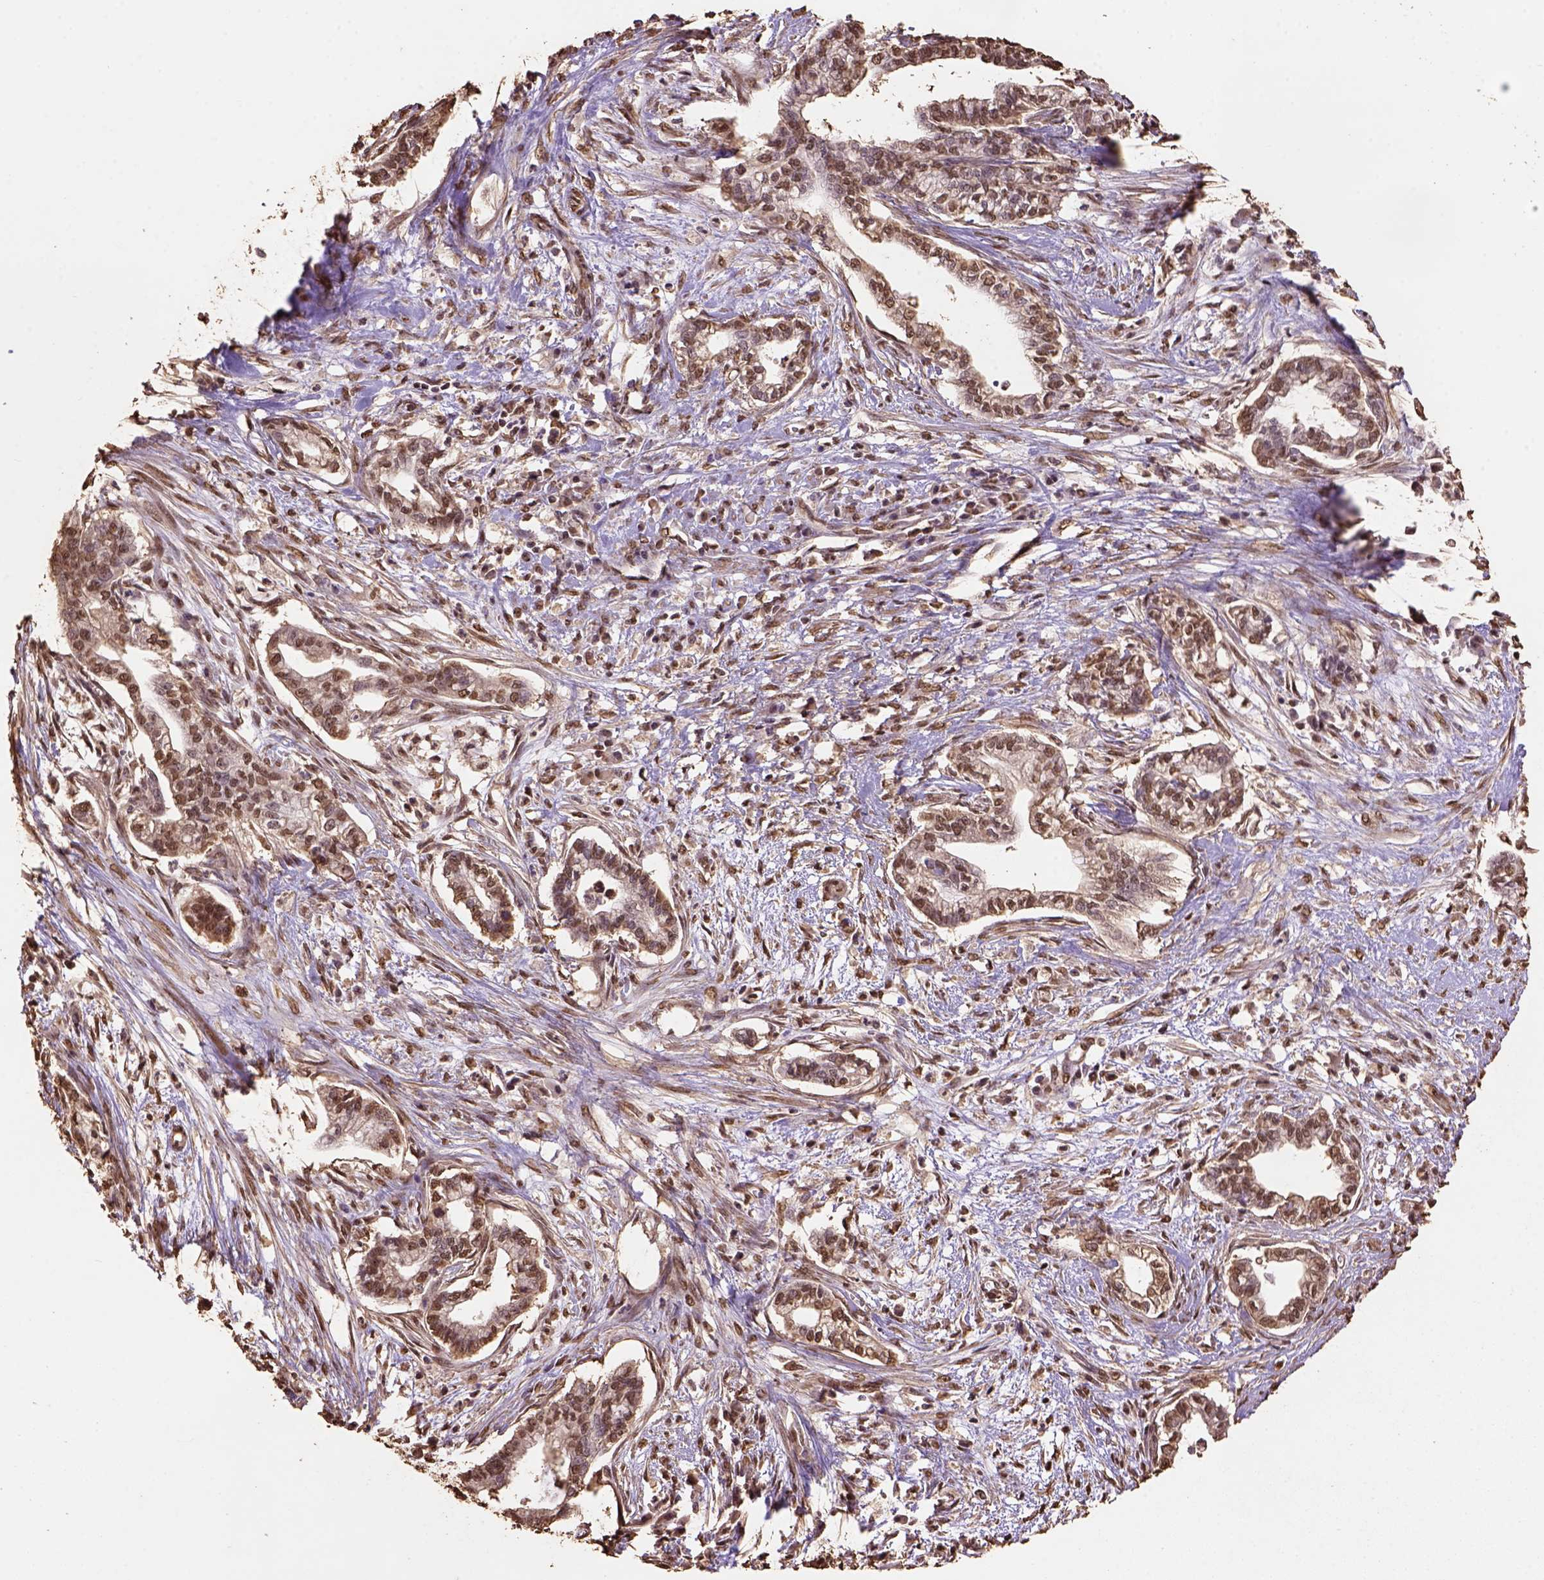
{"staining": {"intensity": "moderate", "quantity": ">75%", "location": "nuclear"}, "tissue": "cervical cancer", "cell_type": "Tumor cells", "image_type": "cancer", "snomed": [{"axis": "morphology", "description": "Adenocarcinoma, NOS"}, {"axis": "topography", "description": "Cervix"}], "caption": "Immunohistochemistry (DAB (3,3'-diaminobenzidine)) staining of cervical cancer (adenocarcinoma) shows moderate nuclear protein staining in approximately >75% of tumor cells. Using DAB (brown) and hematoxylin (blue) stains, captured at high magnification using brightfield microscopy.", "gene": "CSTF2T", "patient": {"sex": "female", "age": 62}}